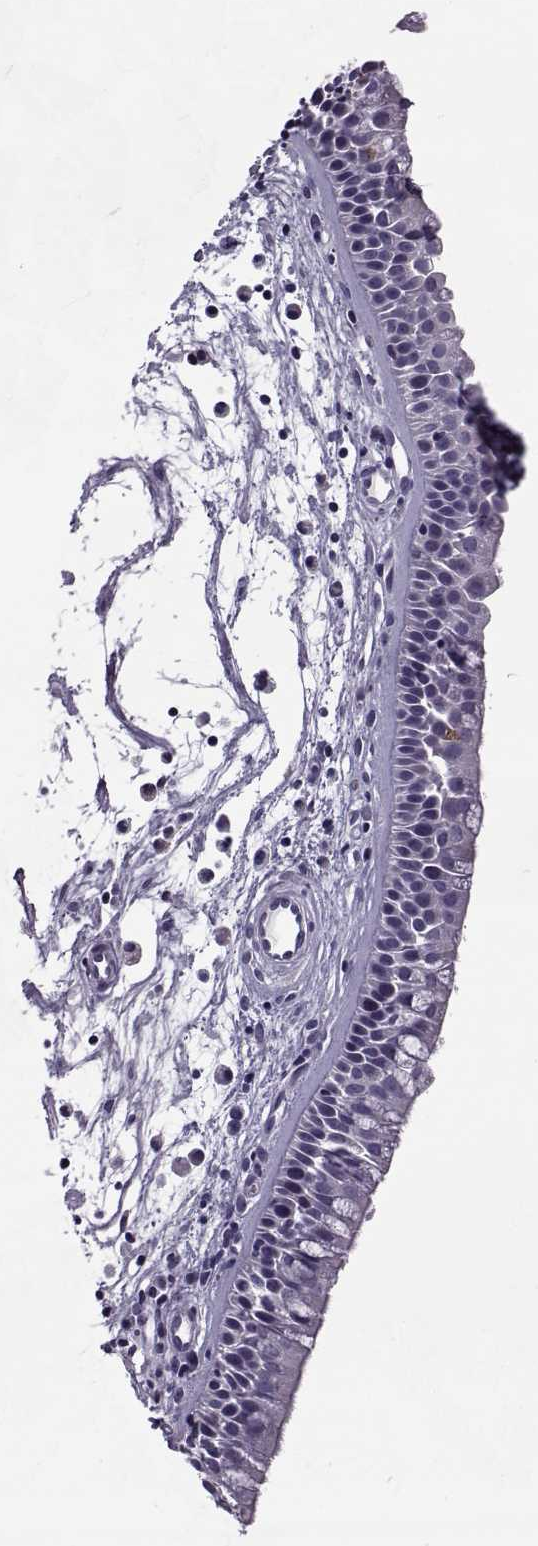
{"staining": {"intensity": "negative", "quantity": "none", "location": "none"}, "tissue": "nasopharynx", "cell_type": "Respiratory epithelial cells", "image_type": "normal", "snomed": [{"axis": "morphology", "description": "Normal tissue, NOS"}, {"axis": "topography", "description": "Nasopharynx"}], "caption": "Immunohistochemistry (IHC) image of benign nasopharynx: human nasopharynx stained with DAB (3,3'-diaminobenzidine) demonstrates no significant protein expression in respiratory epithelial cells.", "gene": "MAGEB1", "patient": {"sex": "female", "age": 68}}